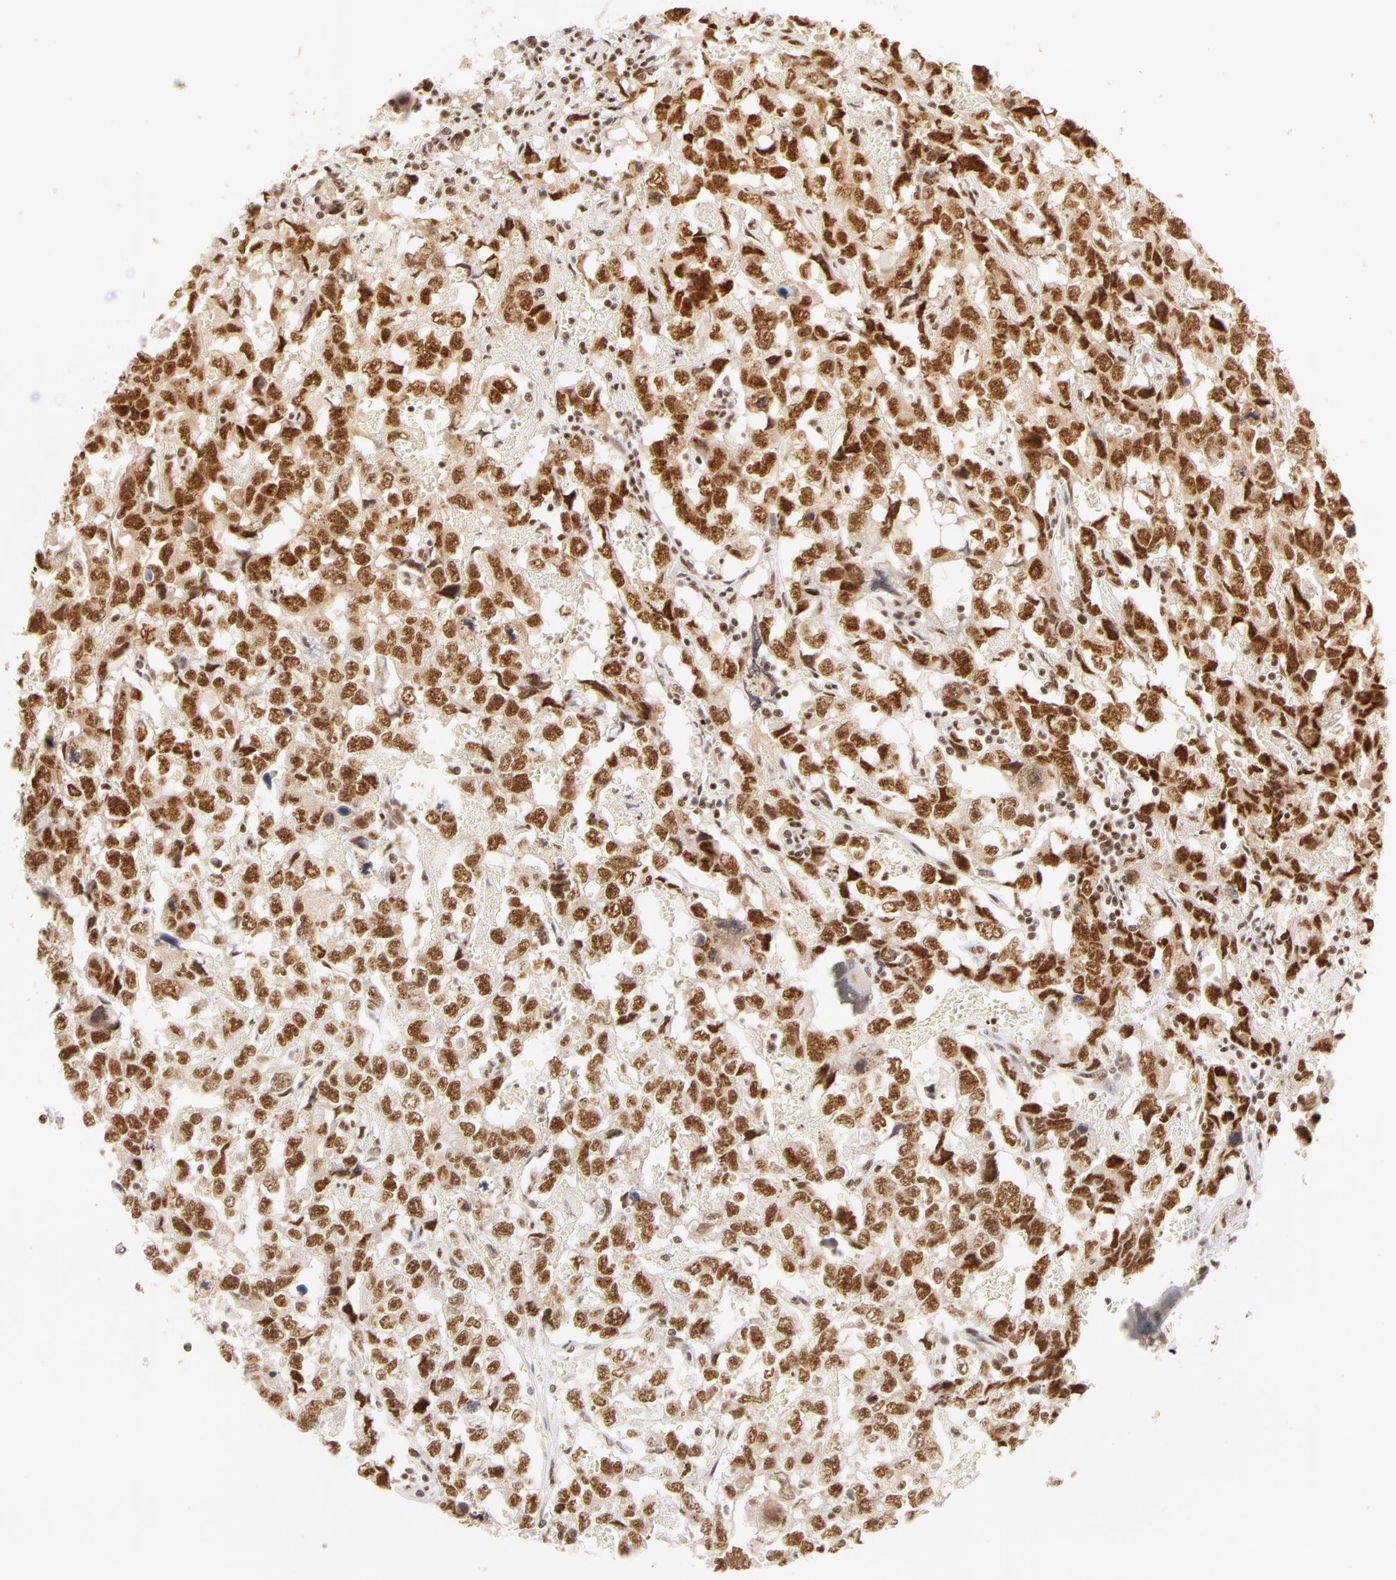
{"staining": {"intensity": "moderate", "quantity": ">75%", "location": "nuclear"}, "tissue": "testis cancer", "cell_type": "Tumor cells", "image_type": "cancer", "snomed": [{"axis": "morphology", "description": "Carcinoma, Embryonal, NOS"}, {"axis": "topography", "description": "Testis"}], "caption": "A medium amount of moderate nuclear positivity is seen in approximately >75% of tumor cells in embryonal carcinoma (testis) tissue.", "gene": "RBM39", "patient": {"sex": "male", "age": 31}}